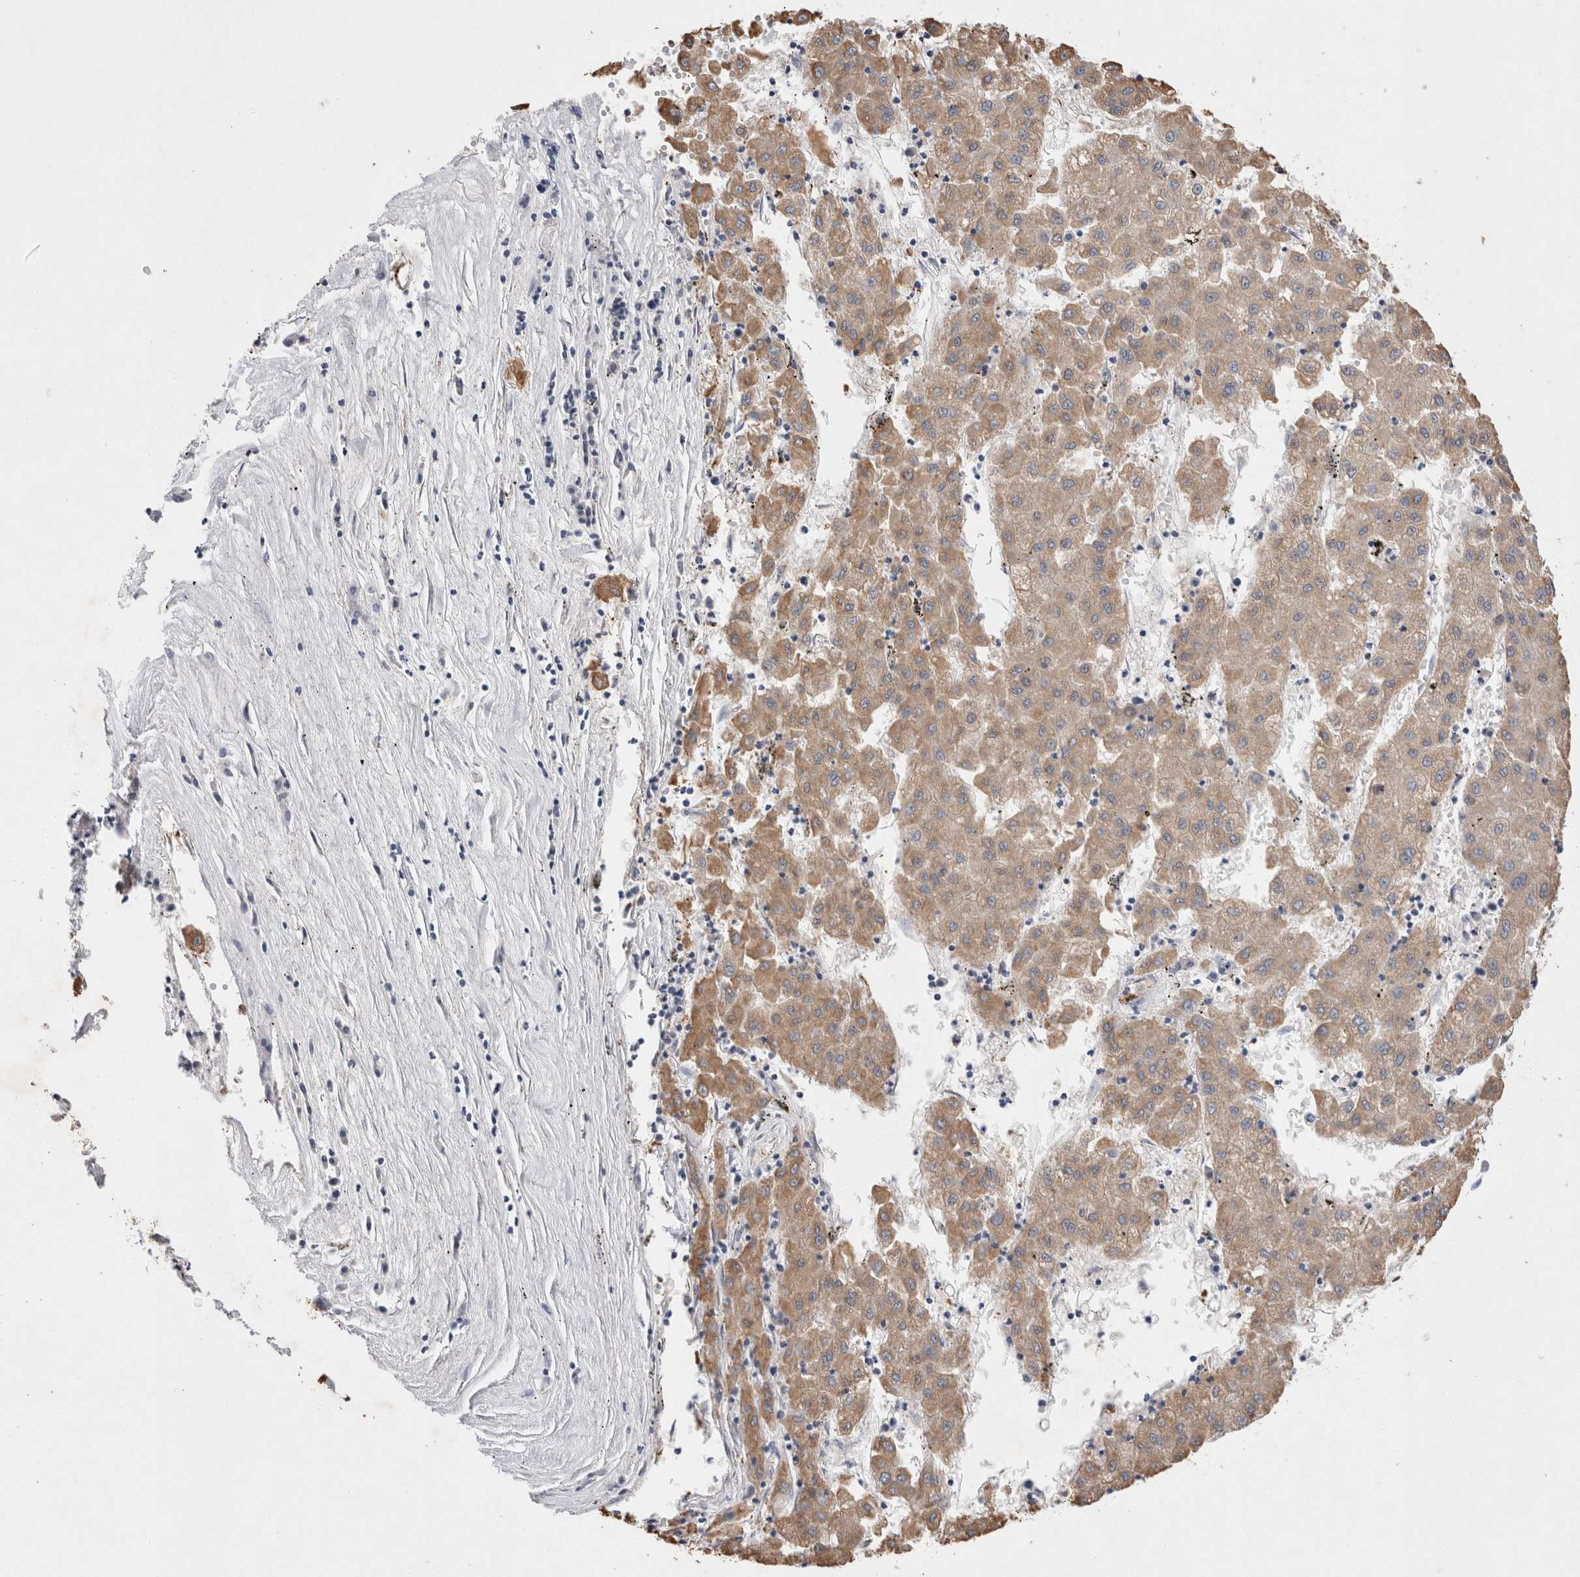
{"staining": {"intensity": "moderate", "quantity": "25%-75%", "location": "cytoplasmic/membranous"}, "tissue": "liver cancer", "cell_type": "Tumor cells", "image_type": "cancer", "snomed": [{"axis": "morphology", "description": "Carcinoma, Hepatocellular, NOS"}, {"axis": "topography", "description": "Liver"}], "caption": "High-power microscopy captured an IHC photomicrograph of liver cancer (hepatocellular carcinoma), revealing moderate cytoplasmic/membranous staining in about 25%-75% of tumor cells.", "gene": "IARS2", "patient": {"sex": "male", "age": 72}}